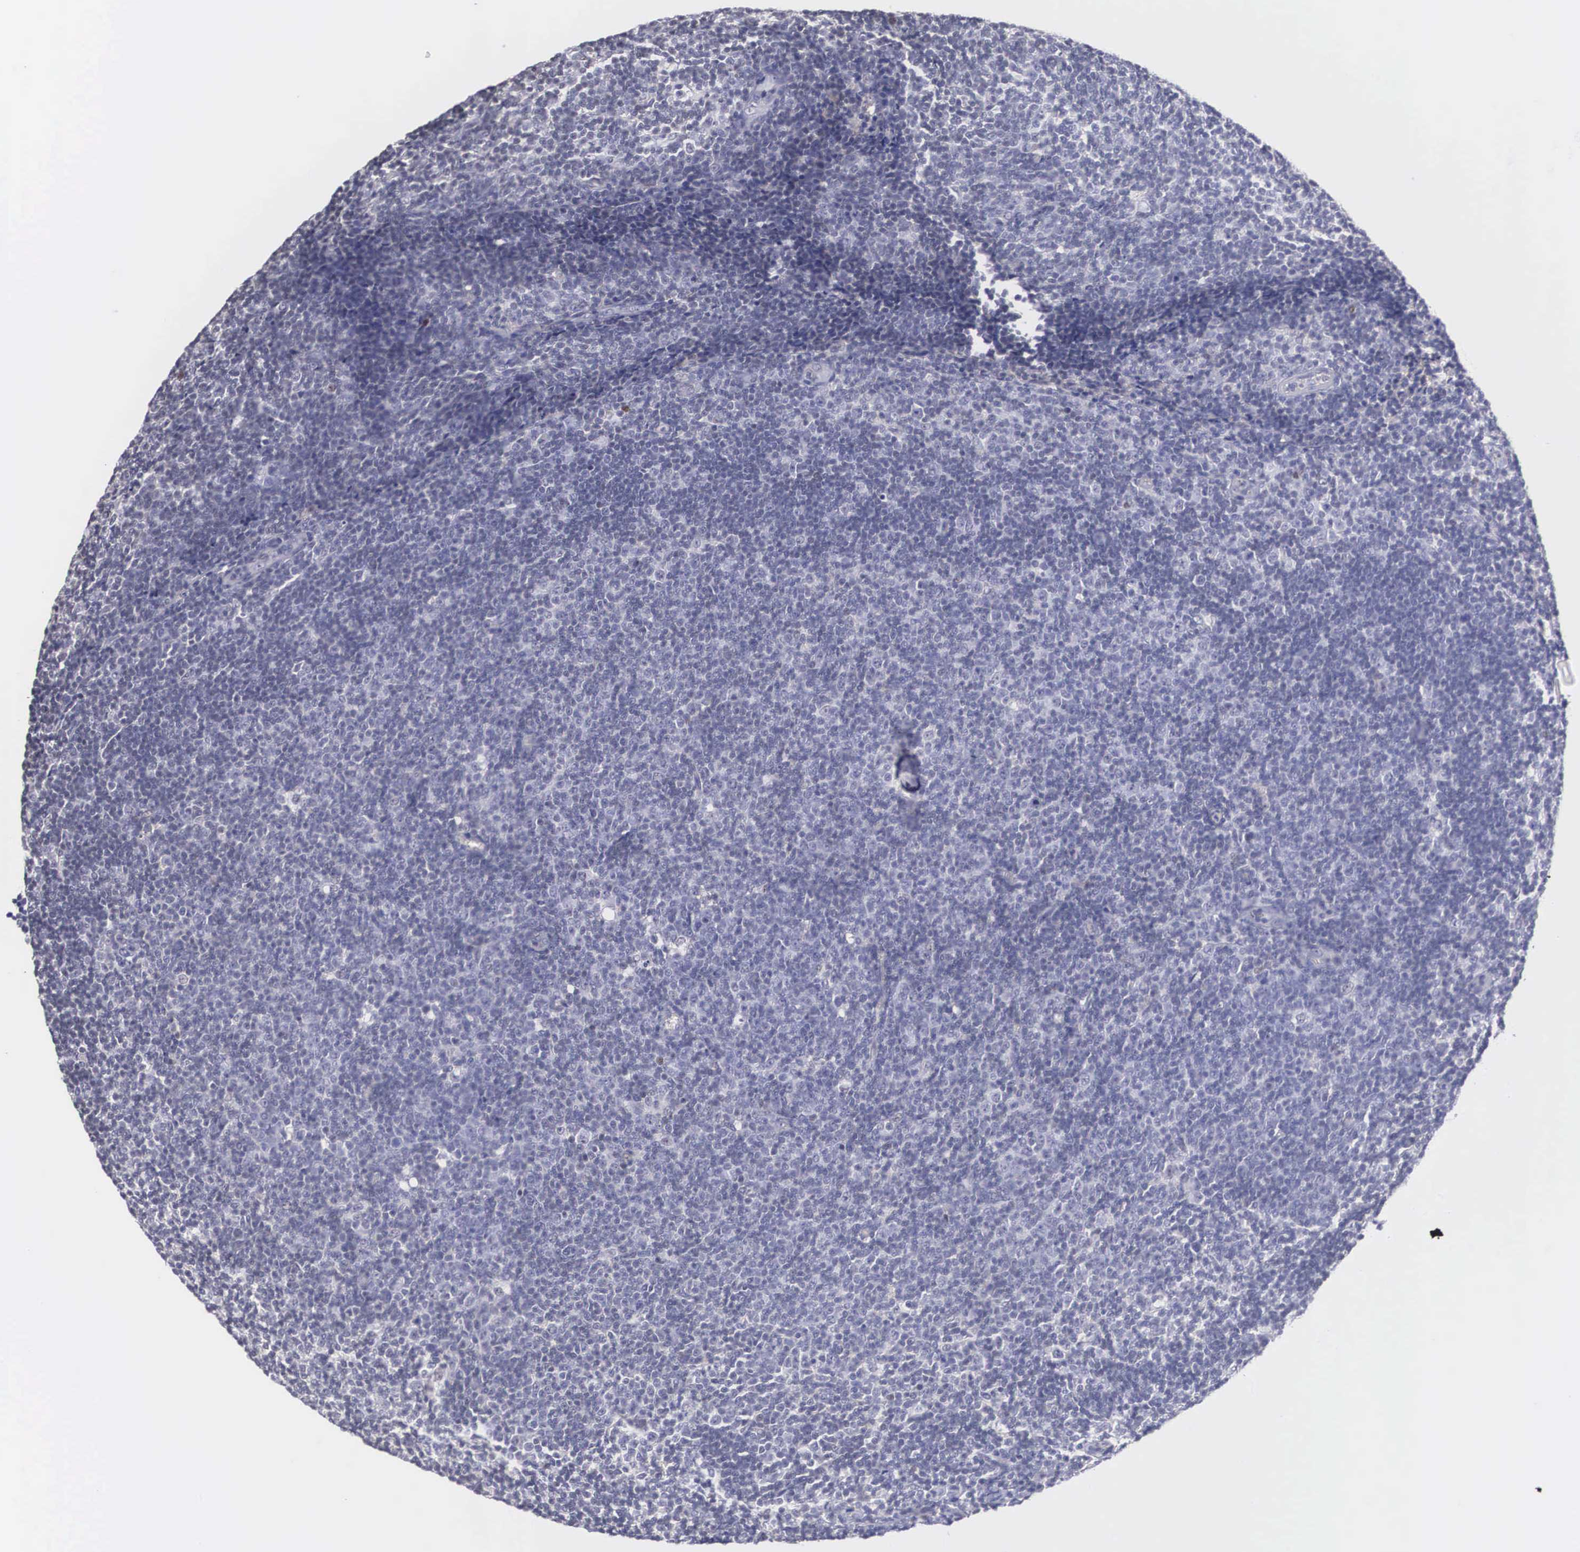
{"staining": {"intensity": "negative", "quantity": "none", "location": "none"}, "tissue": "lymphoma", "cell_type": "Tumor cells", "image_type": "cancer", "snomed": [{"axis": "morphology", "description": "Malignant lymphoma, non-Hodgkin's type, Low grade"}, {"axis": "topography", "description": "Lymph node"}], "caption": "An immunohistochemistry (IHC) micrograph of lymphoma is shown. There is no staining in tumor cells of lymphoma. The staining was performed using DAB (3,3'-diaminobenzidine) to visualize the protein expression in brown, while the nuclei were stained in blue with hematoxylin (Magnification: 20x).", "gene": "NR4A2", "patient": {"sex": "male", "age": 49}}